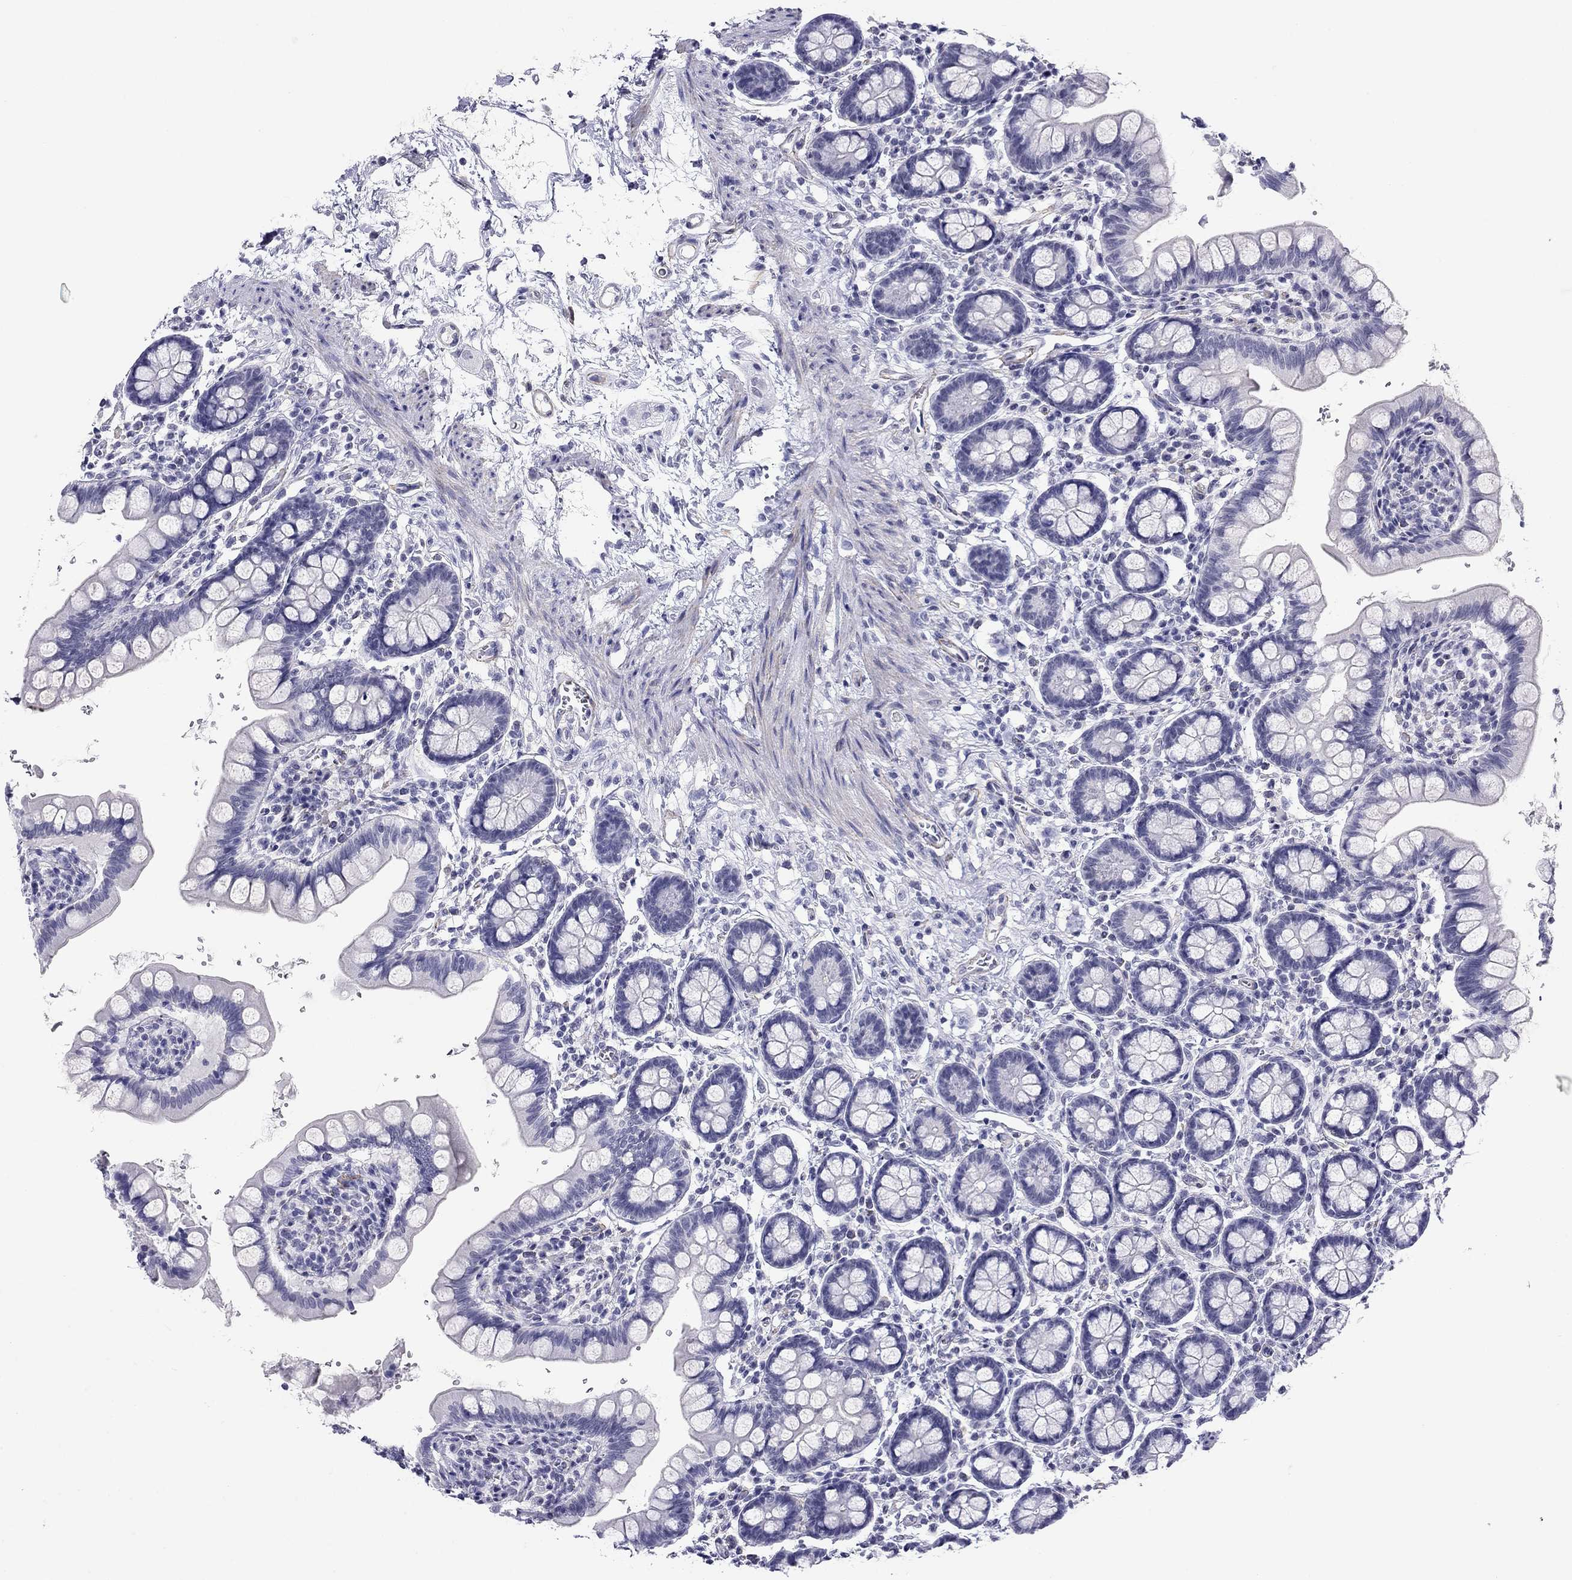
{"staining": {"intensity": "negative", "quantity": "none", "location": "none"}, "tissue": "small intestine", "cell_type": "Glandular cells", "image_type": "normal", "snomed": [{"axis": "morphology", "description": "Normal tissue, NOS"}, {"axis": "topography", "description": "Small intestine"}], "caption": "An IHC photomicrograph of normal small intestine is shown. There is no staining in glandular cells of small intestine. The staining is performed using DAB brown chromogen with nuclei counter-stained in using hematoxylin.", "gene": "MYMX", "patient": {"sex": "female", "age": 56}}